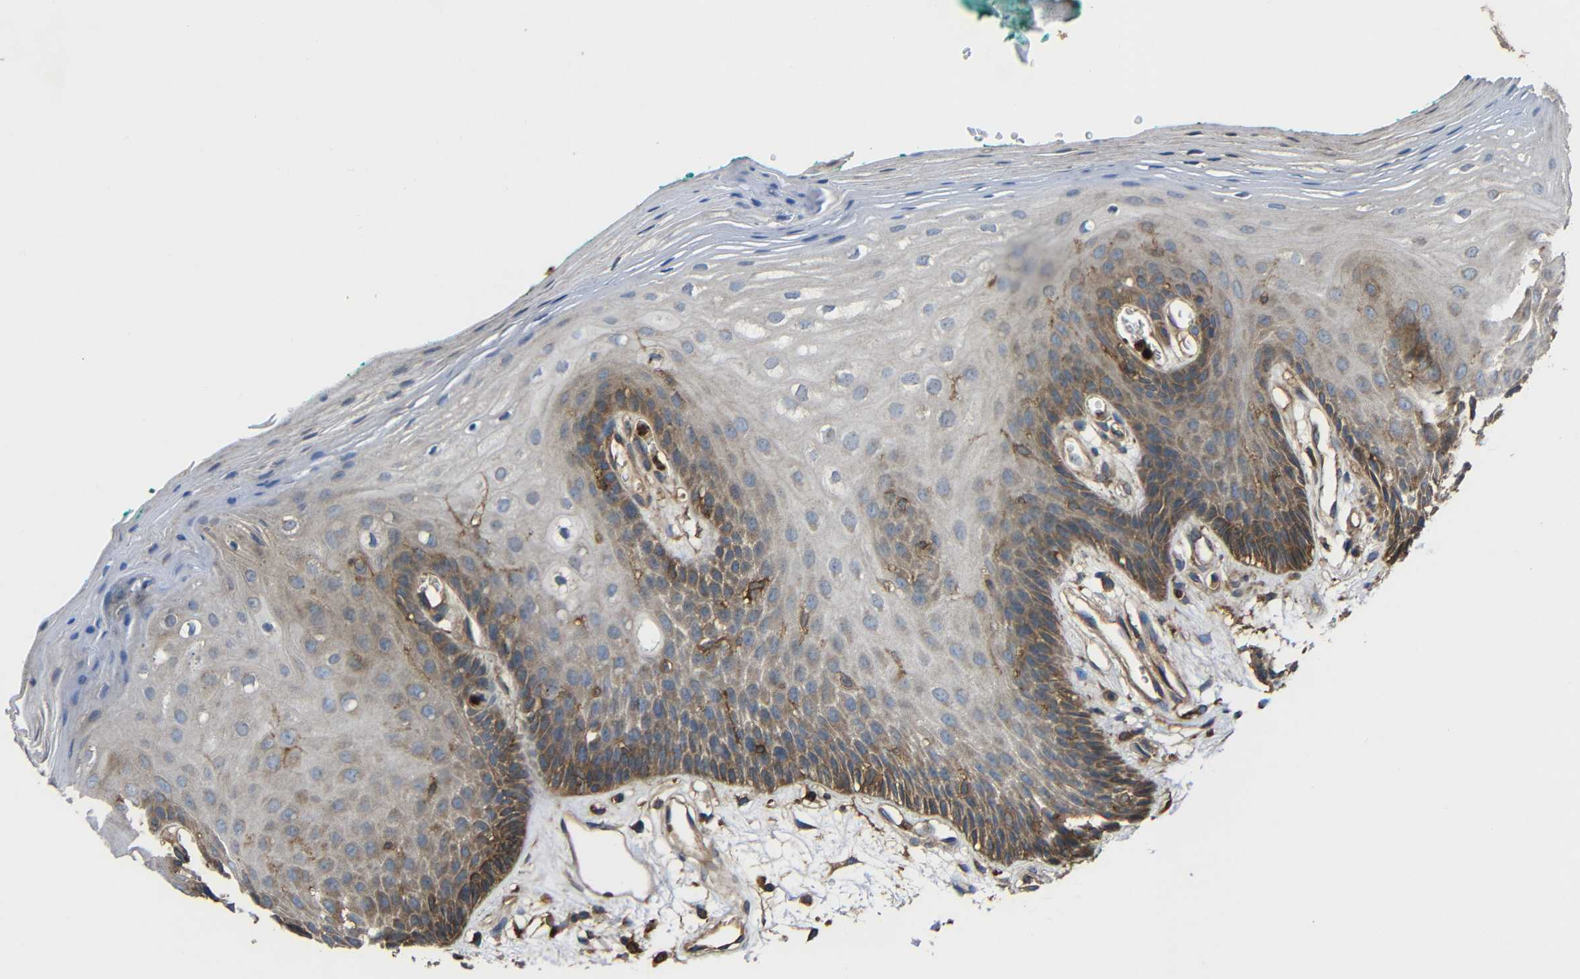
{"staining": {"intensity": "moderate", "quantity": "<25%", "location": "cytoplasmic/membranous"}, "tissue": "oral mucosa", "cell_type": "Squamous epithelial cells", "image_type": "normal", "snomed": [{"axis": "morphology", "description": "Normal tissue, NOS"}, {"axis": "topography", "description": "Skeletal muscle"}, {"axis": "topography", "description": "Oral tissue"}, {"axis": "topography", "description": "Peripheral nerve tissue"}], "caption": "DAB (3,3'-diaminobenzidine) immunohistochemical staining of normal human oral mucosa demonstrates moderate cytoplasmic/membranous protein expression in about <25% of squamous epithelial cells.", "gene": "TREM2", "patient": {"sex": "female", "age": 84}}